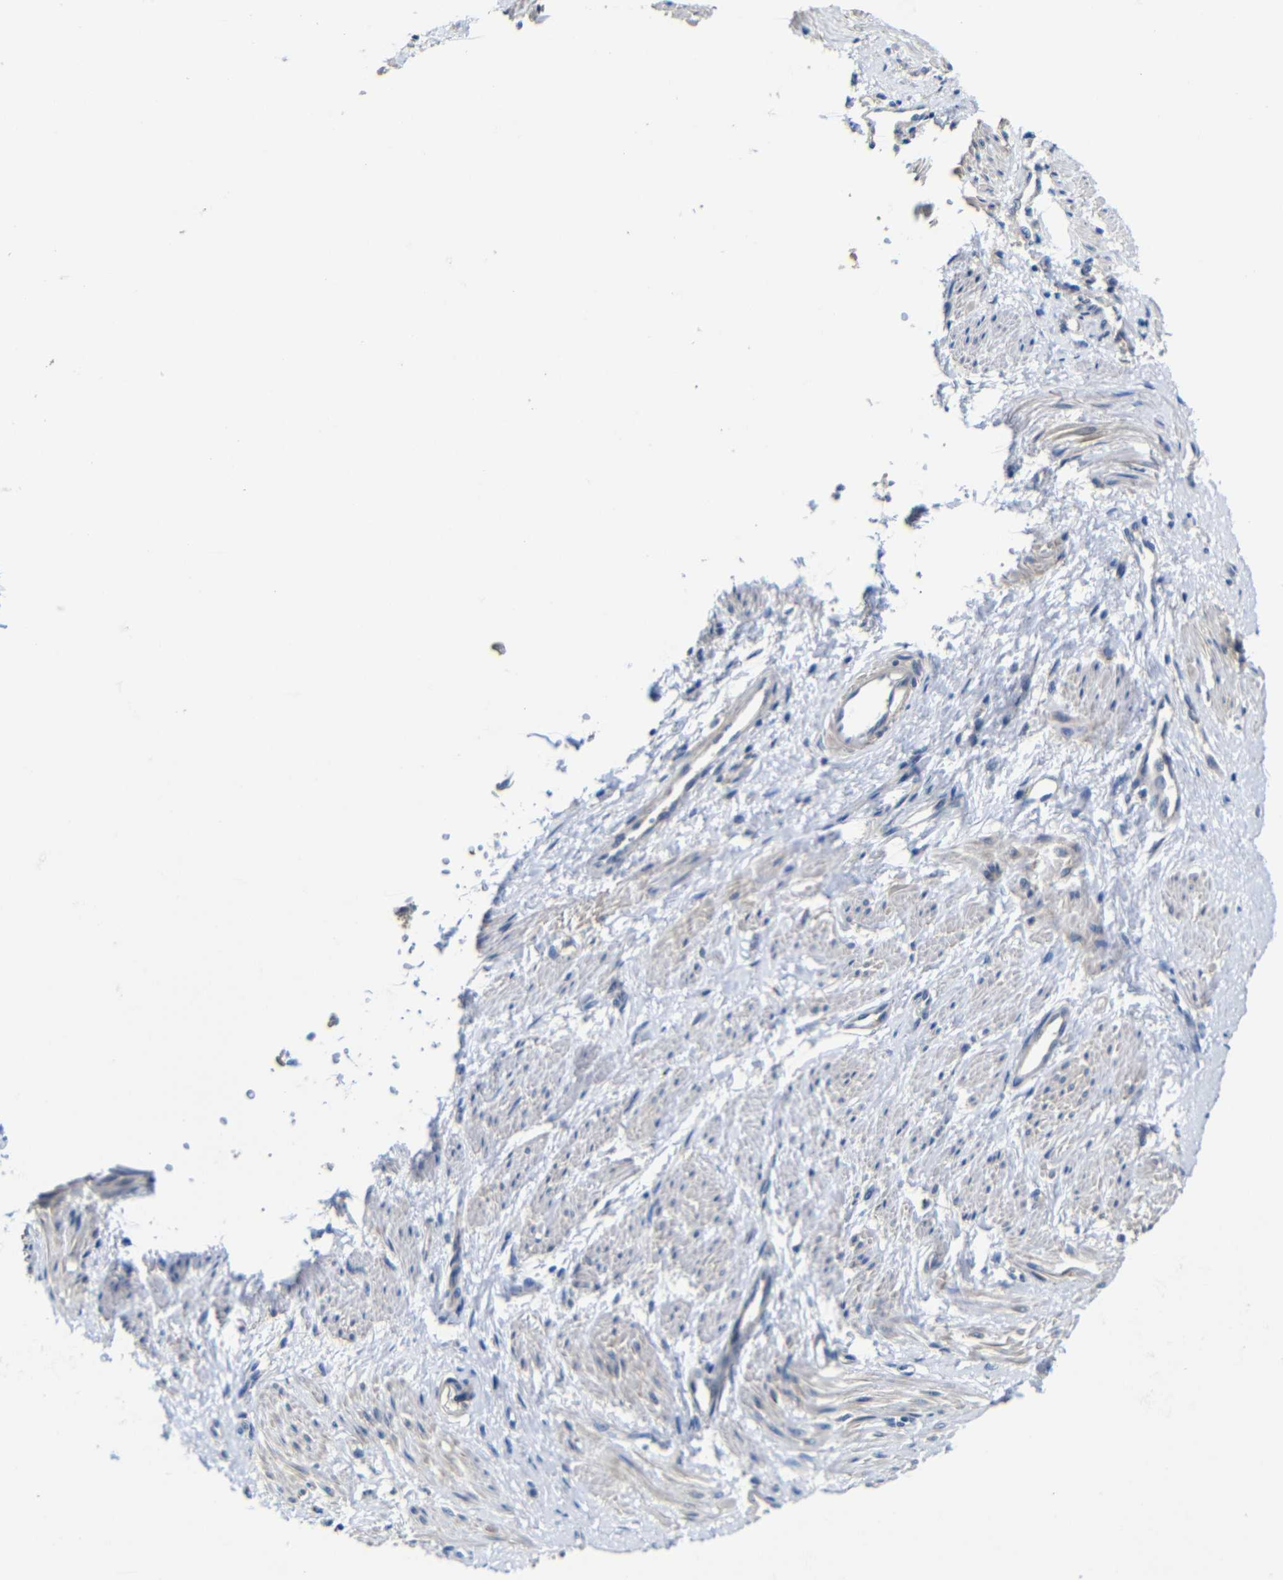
{"staining": {"intensity": "negative", "quantity": "none", "location": "none"}, "tissue": "smooth muscle", "cell_type": "Smooth muscle cells", "image_type": "normal", "snomed": [{"axis": "morphology", "description": "Normal tissue, NOS"}, {"axis": "topography", "description": "Smooth muscle"}, {"axis": "topography", "description": "Uterus"}], "caption": "A high-resolution image shows IHC staining of benign smooth muscle, which displays no significant staining in smooth muscle cells.", "gene": "ZNF90", "patient": {"sex": "female", "age": 39}}